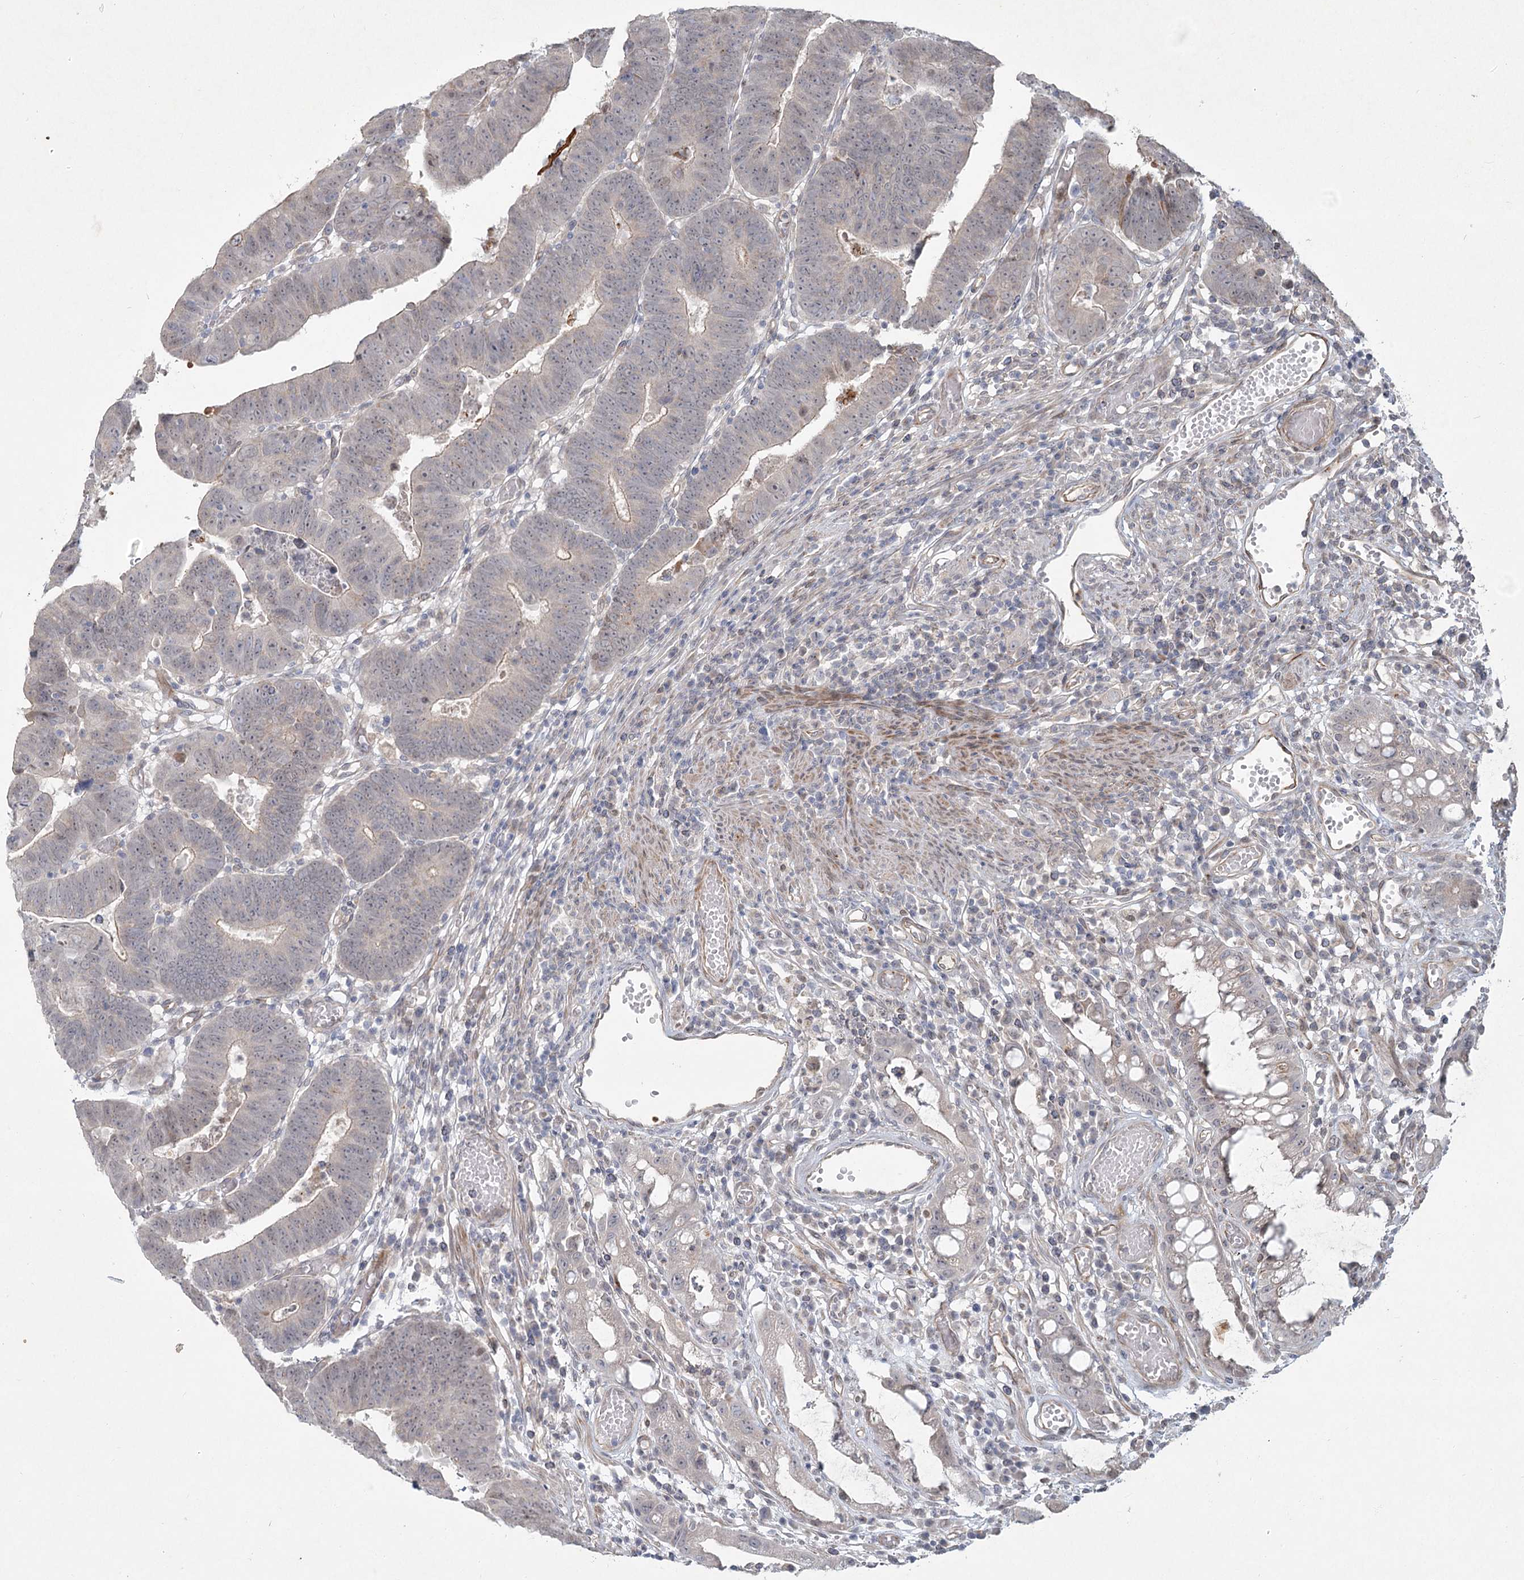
{"staining": {"intensity": "negative", "quantity": "none", "location": "none"}, "tissue": "colorectal cancer", "cell_type": "Tumor cells", "image_type": "cancer", "snomed": [{"axis": "morphology", "description": "Adenocarcinoma, NOS"}, {"axis": "topography", "description": "Rectum"}], "caption": "Human colorectal cancer stained for a protein using IHC exhibits no expression in tumor cells.", "gene": "LRP2BP", "patient": {"sex": "female", "age": 65}}